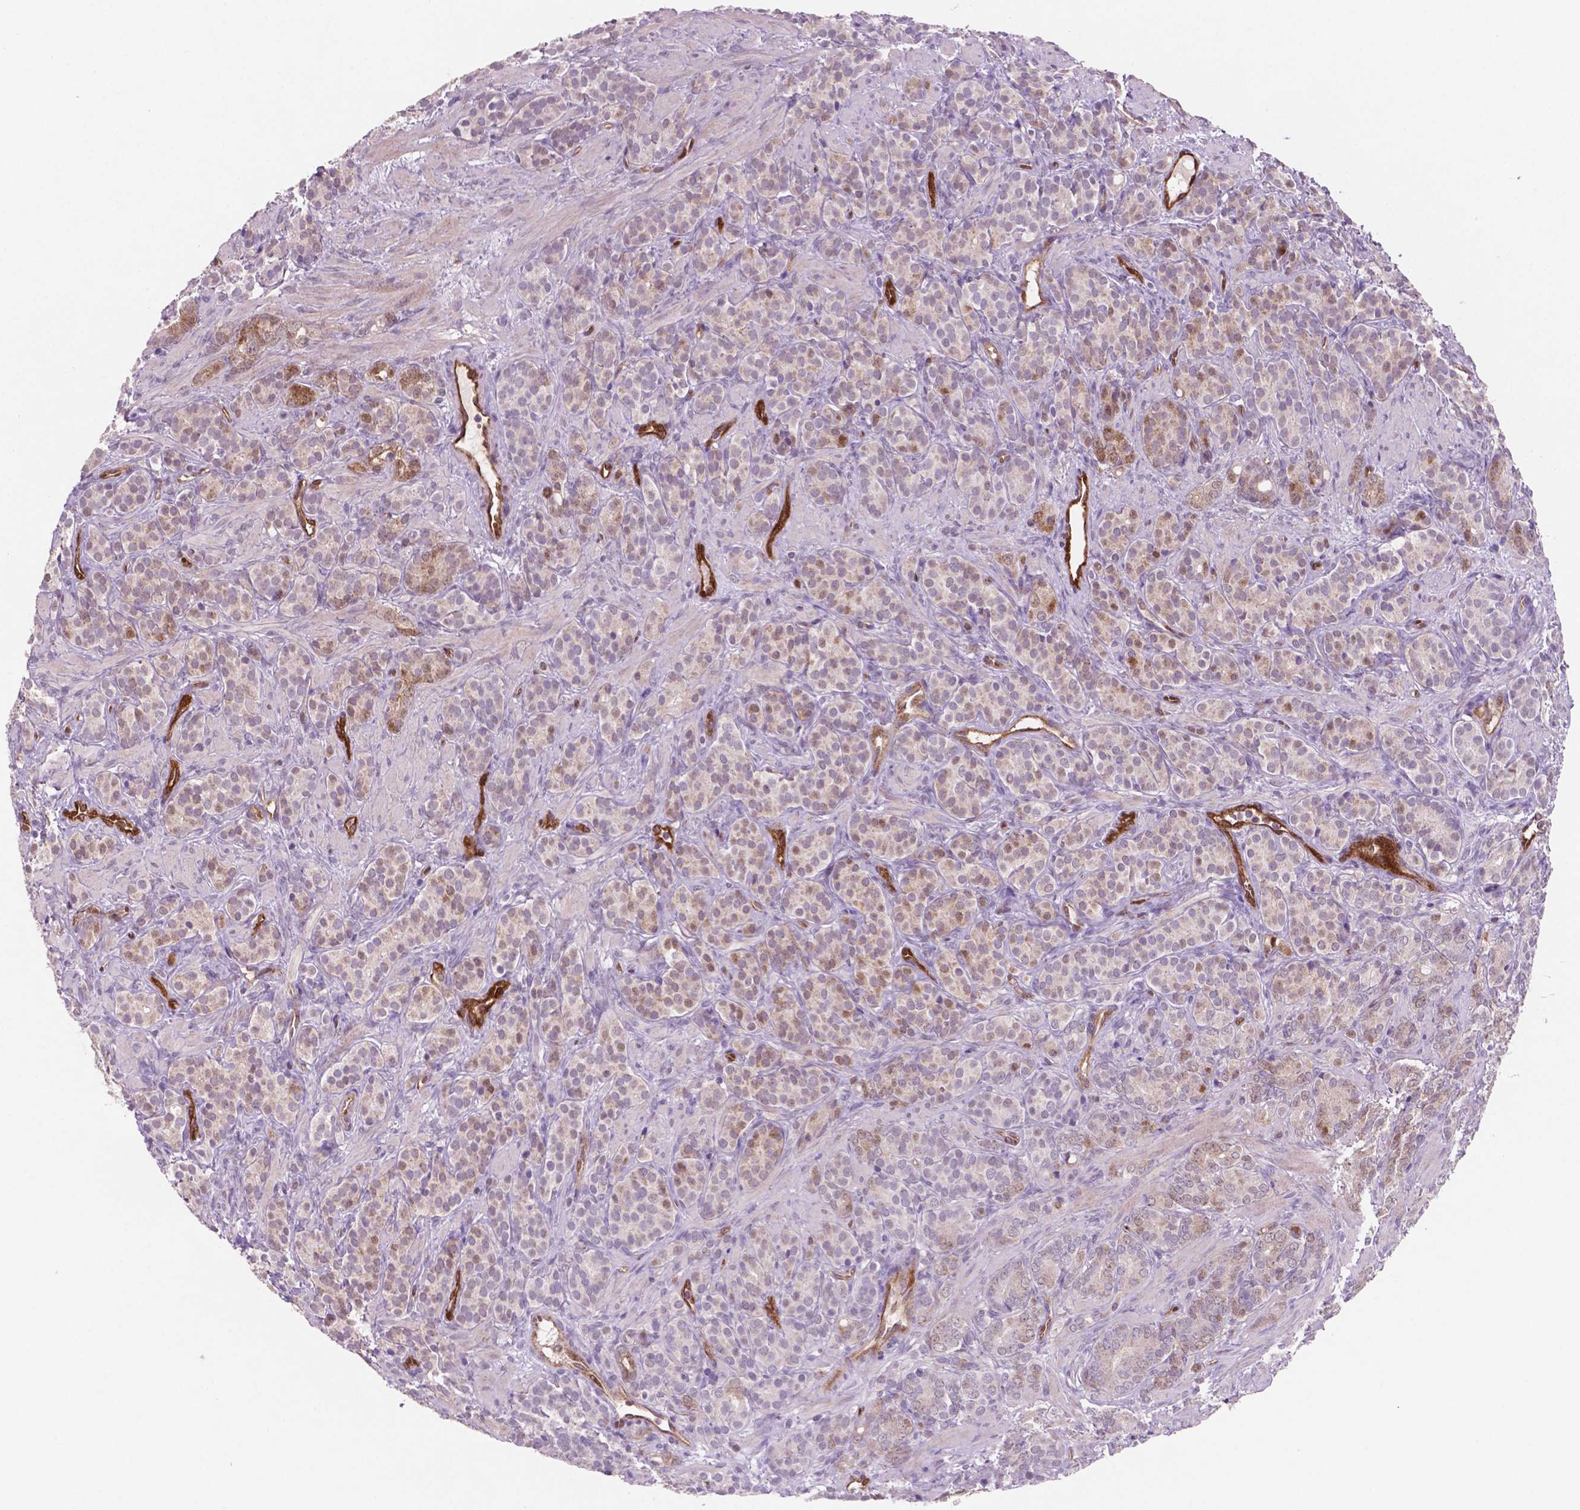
{"staining": {"intensity": "negative", "quantity": "none", "location": "none"}, "tissue": "prostate cancer", "cell_type": "Tumor cells", "image_type": "cancer", "snomed": [{"axis": "morphology", "description": "Adenocarcinoma, High grade"}, {"axis": "topography", "description": "Prostate"}], "caption": "Prostate adenocarcinoma (high-grade) stained for a protein using IHC shows no expression tumor cells.", "gene": "LDHA", "patient": {"sex": "male", "age": 84}}